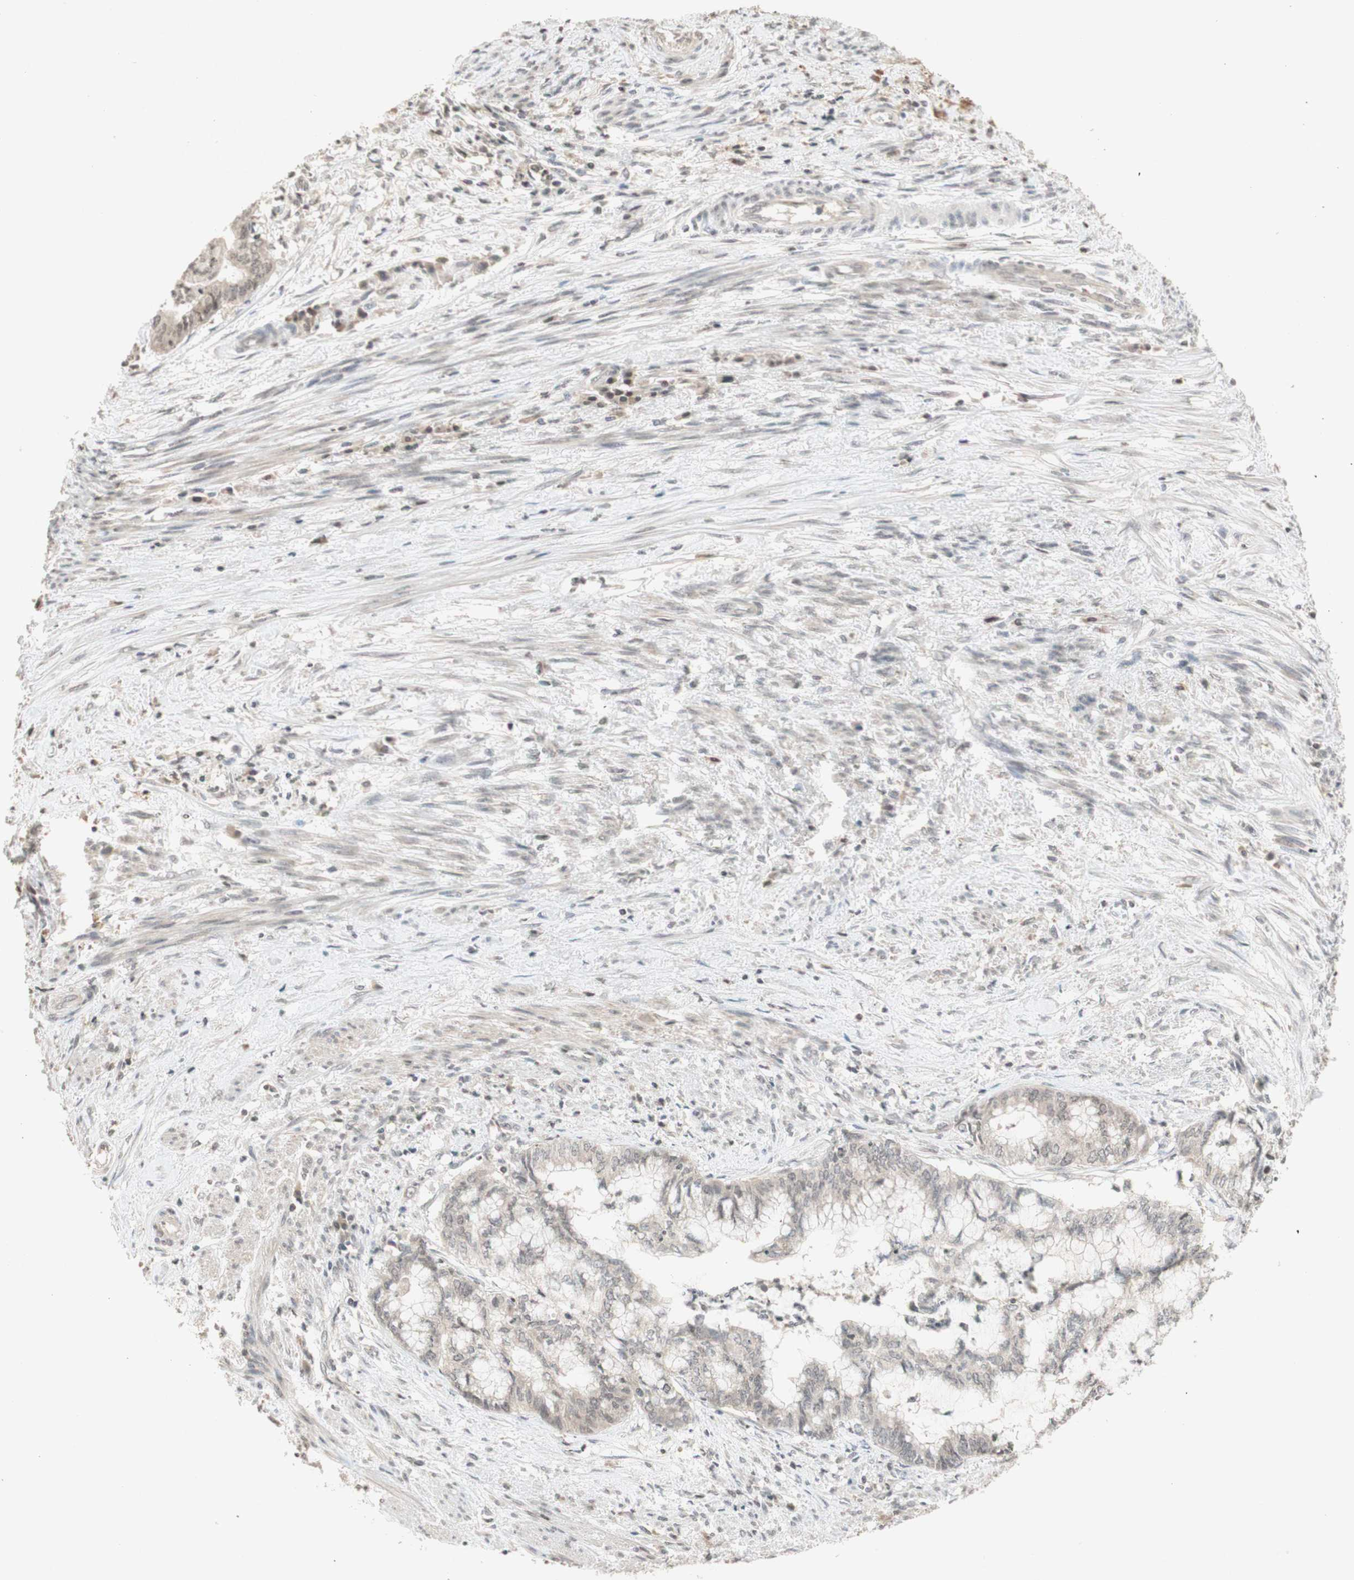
{"staining": {"intensity": "weak", "quantity": ">75%", "location": "cytoplasmic/membranous"}, "tissue": "endometrial cancer", "cell_type": "Tumor cells", "image_type": "cancer", "snomed": [{"axis": "morphology", "description": "Necrosis, NOS"}, {"axis": "morphology", "description": "Adenocarcinoma, NOS"}, {"axis": "topography", "description": "Endometrium"}], "caption": "Protein staining by immunohistochemistry (IHC) demonstrates weak cytoplasmic/membranous positivity in about >75% of tumor cells in endometrial adenocarcinoma.", "gene": "GLI1", "patient": {"sex": "female", "age": 79}}